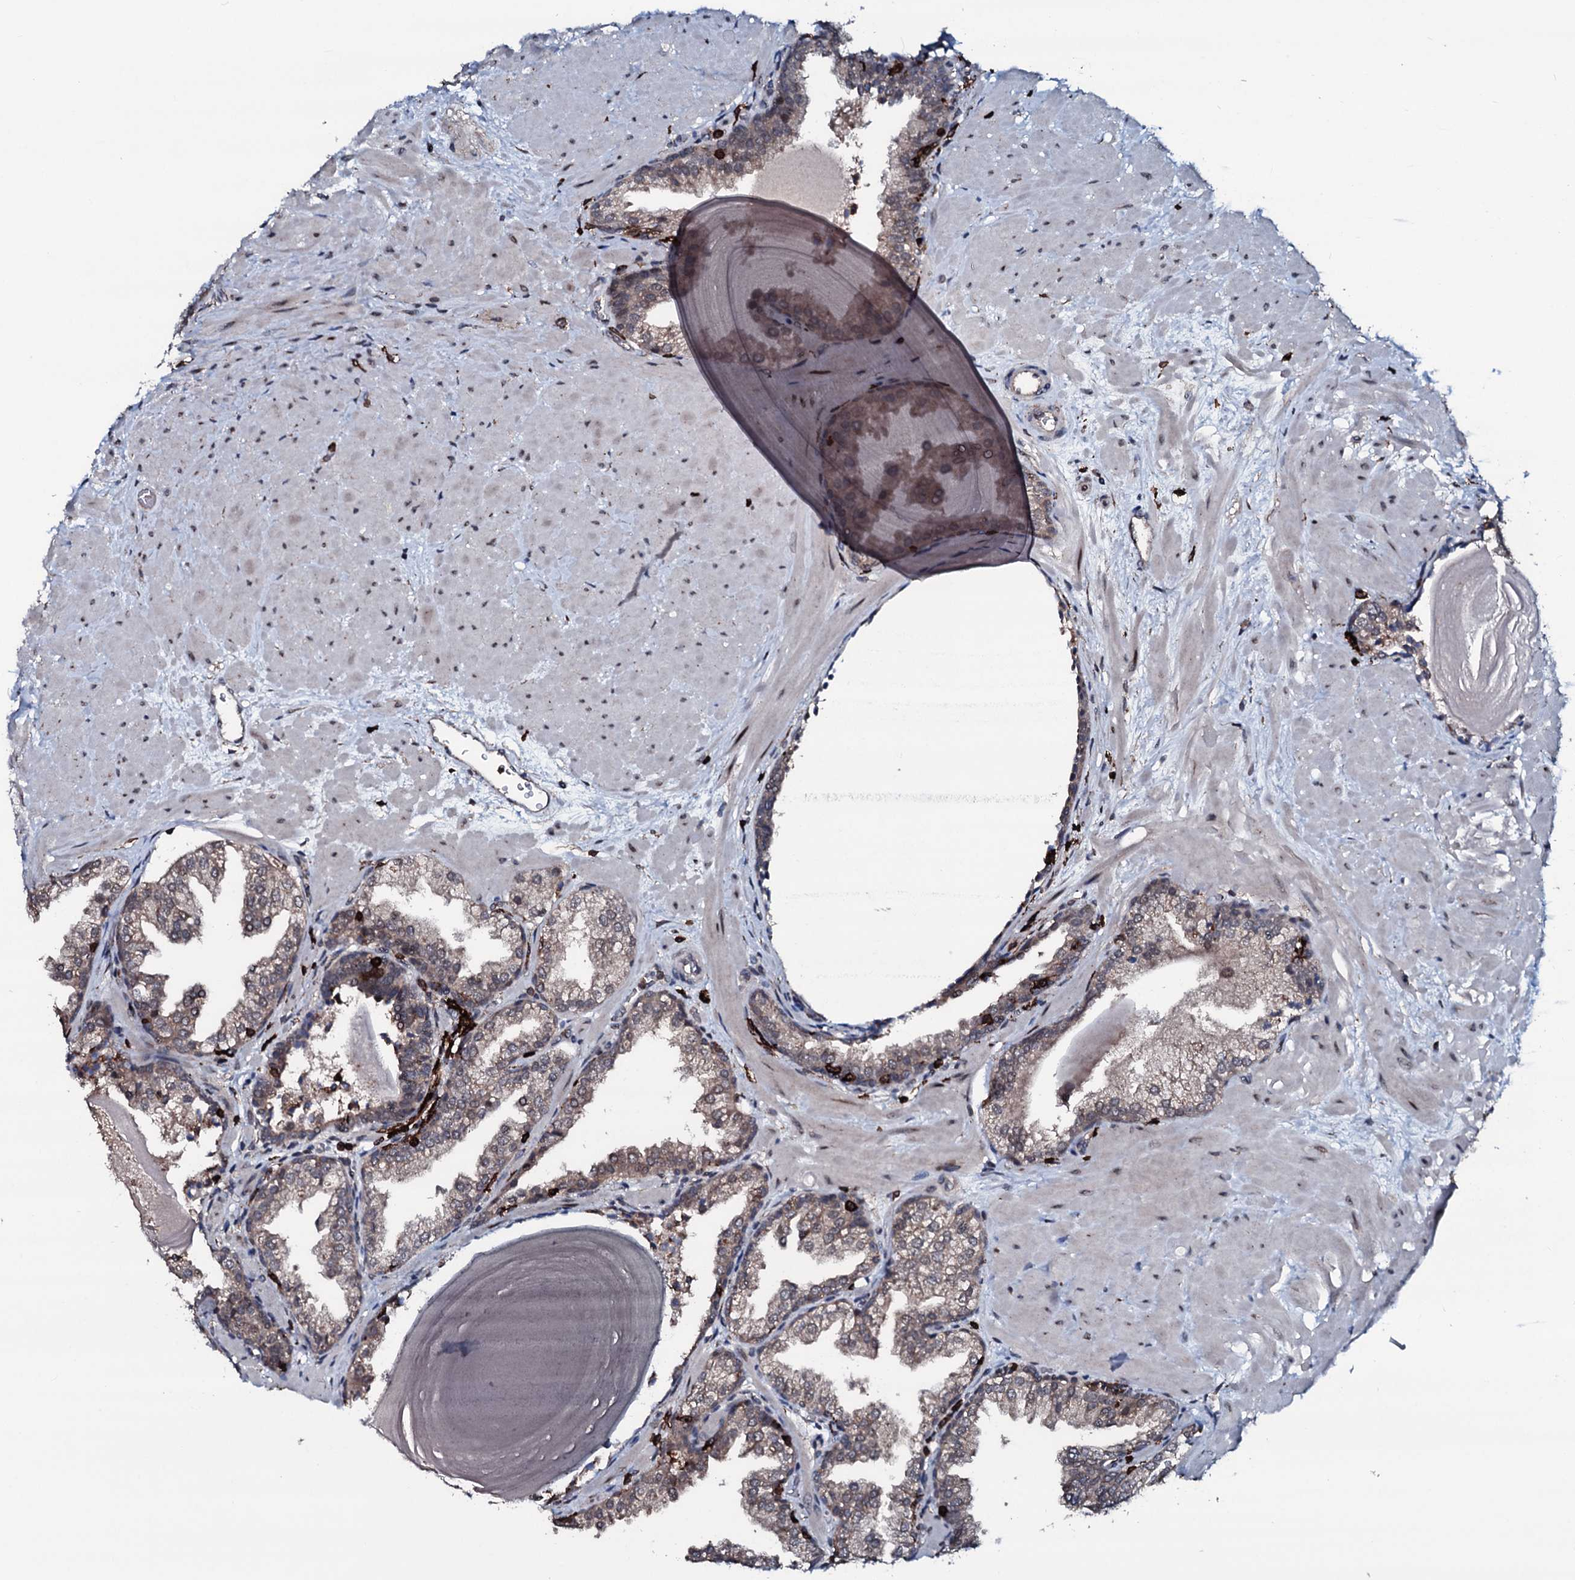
{"staining": {"intensity": "weak", "quantity": "25%-75%", "location": "cytoplasmic/membranous"}, "tissue": "prostate", "cell_type": "Glandular cells", "image_type": "normal", "snomed": [{"axis": "morphology", "description": "Normal tissue, NOS"}, {"axis": "topography", "description": "Prostate"}], "caption": "A low amount of weak cytoplasmic/membranous positivity is seen in about 25%-75% of glandular cells in benign prostate.", "gene": "OGFOD2", "patient": {"sex": "male", "age": 48}}